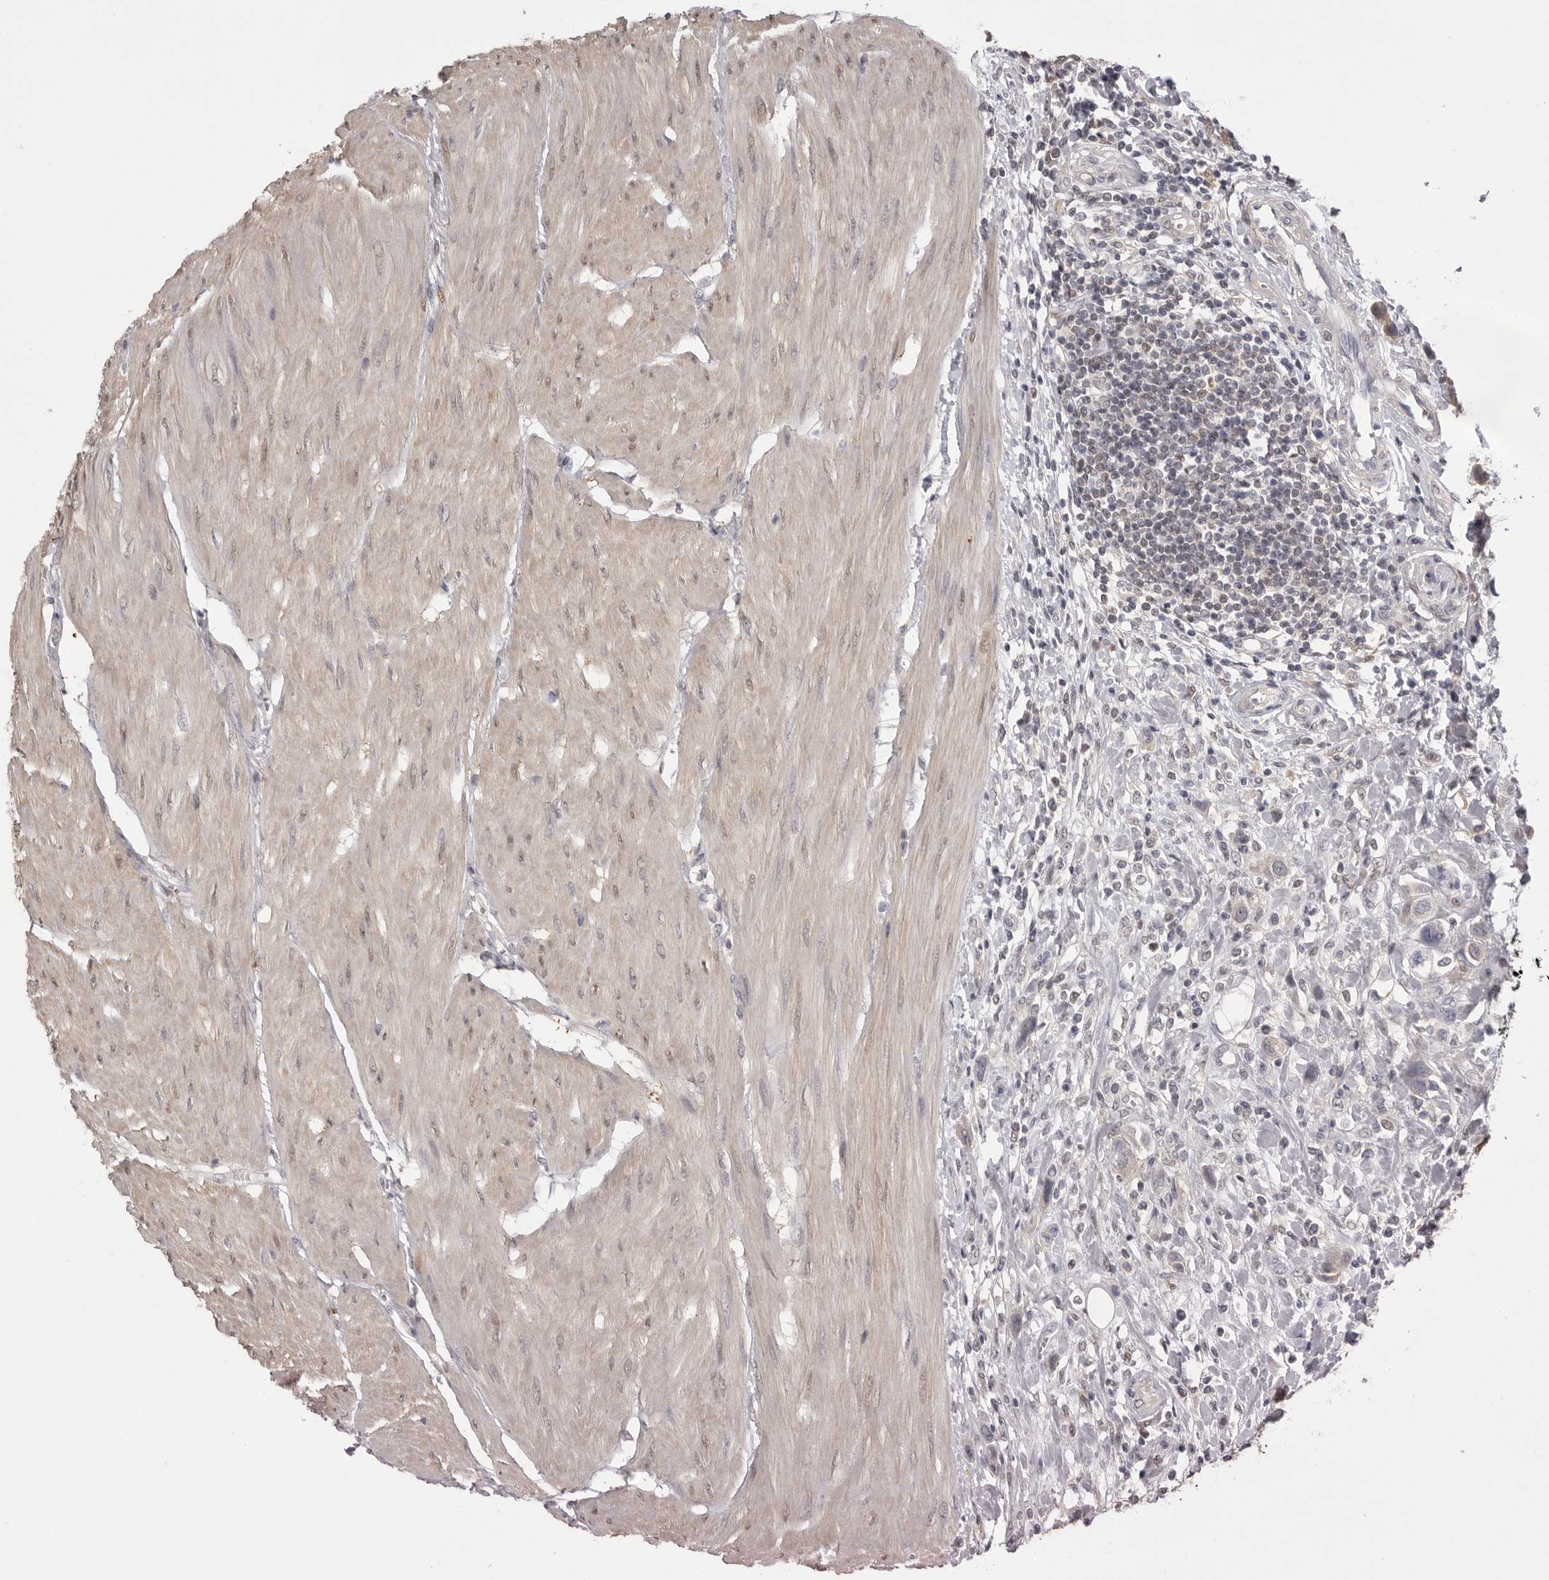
{"staining": {"intensity": "weak", "quantity": ">75%", "location": "cytoplasmic/membranous"}, "tissue": "urothelial cancer", "cell_type": "Tumor cells", "image_type": "cancer", "snomed": [{"axis": "morphology", "description": "Urothelial carcinoma, High grade"}, {"axis": "topography", "description": "Urinary bladder"}], "caption": "Urothelial cancer tissue demonstrates weak cytoplasmic/membranous positivity in approximately >75% of tumor cells Nuclei are stained in blue.", "gene": "MDH1", "patient": {"sex": "male", "age": 50}}